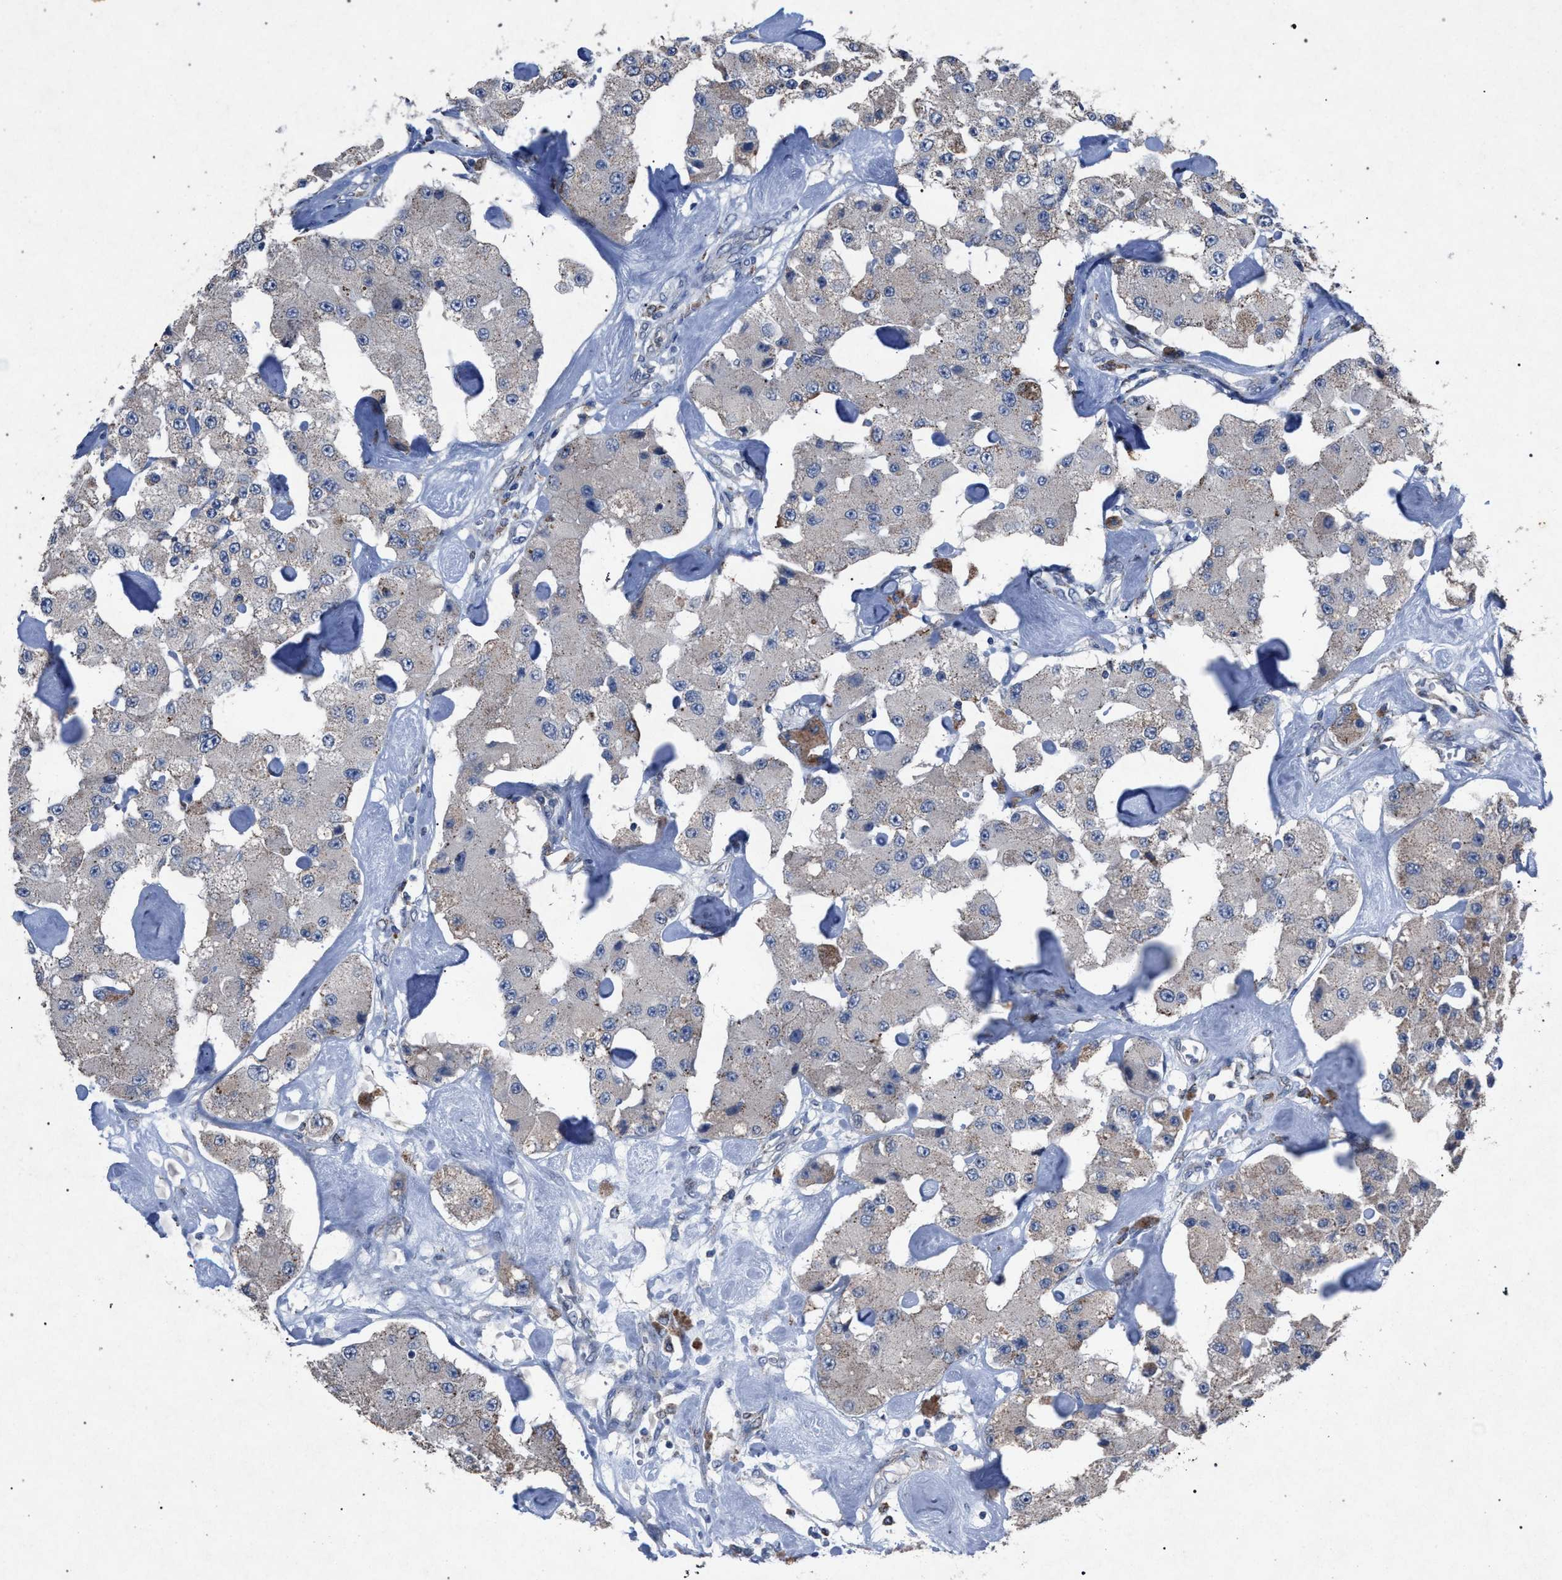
{"staining": {"intensity": "negative", "quantity": "none", "location": "none"}, "tissue": "carcinoid", "cell_type": "Tumor cells", "image_type": "cancer", "snomed": [{"axis": "morphology", "description": "Carcinoid, malignant, NOS"}, {"axis": "topography", "description": "Pancreas"}], "caption": "Tumor cells show no significant protein expression in malignant carcinoid.", "gene": "HSD17B4", "patient": {"sex": "male", "age": 41}}